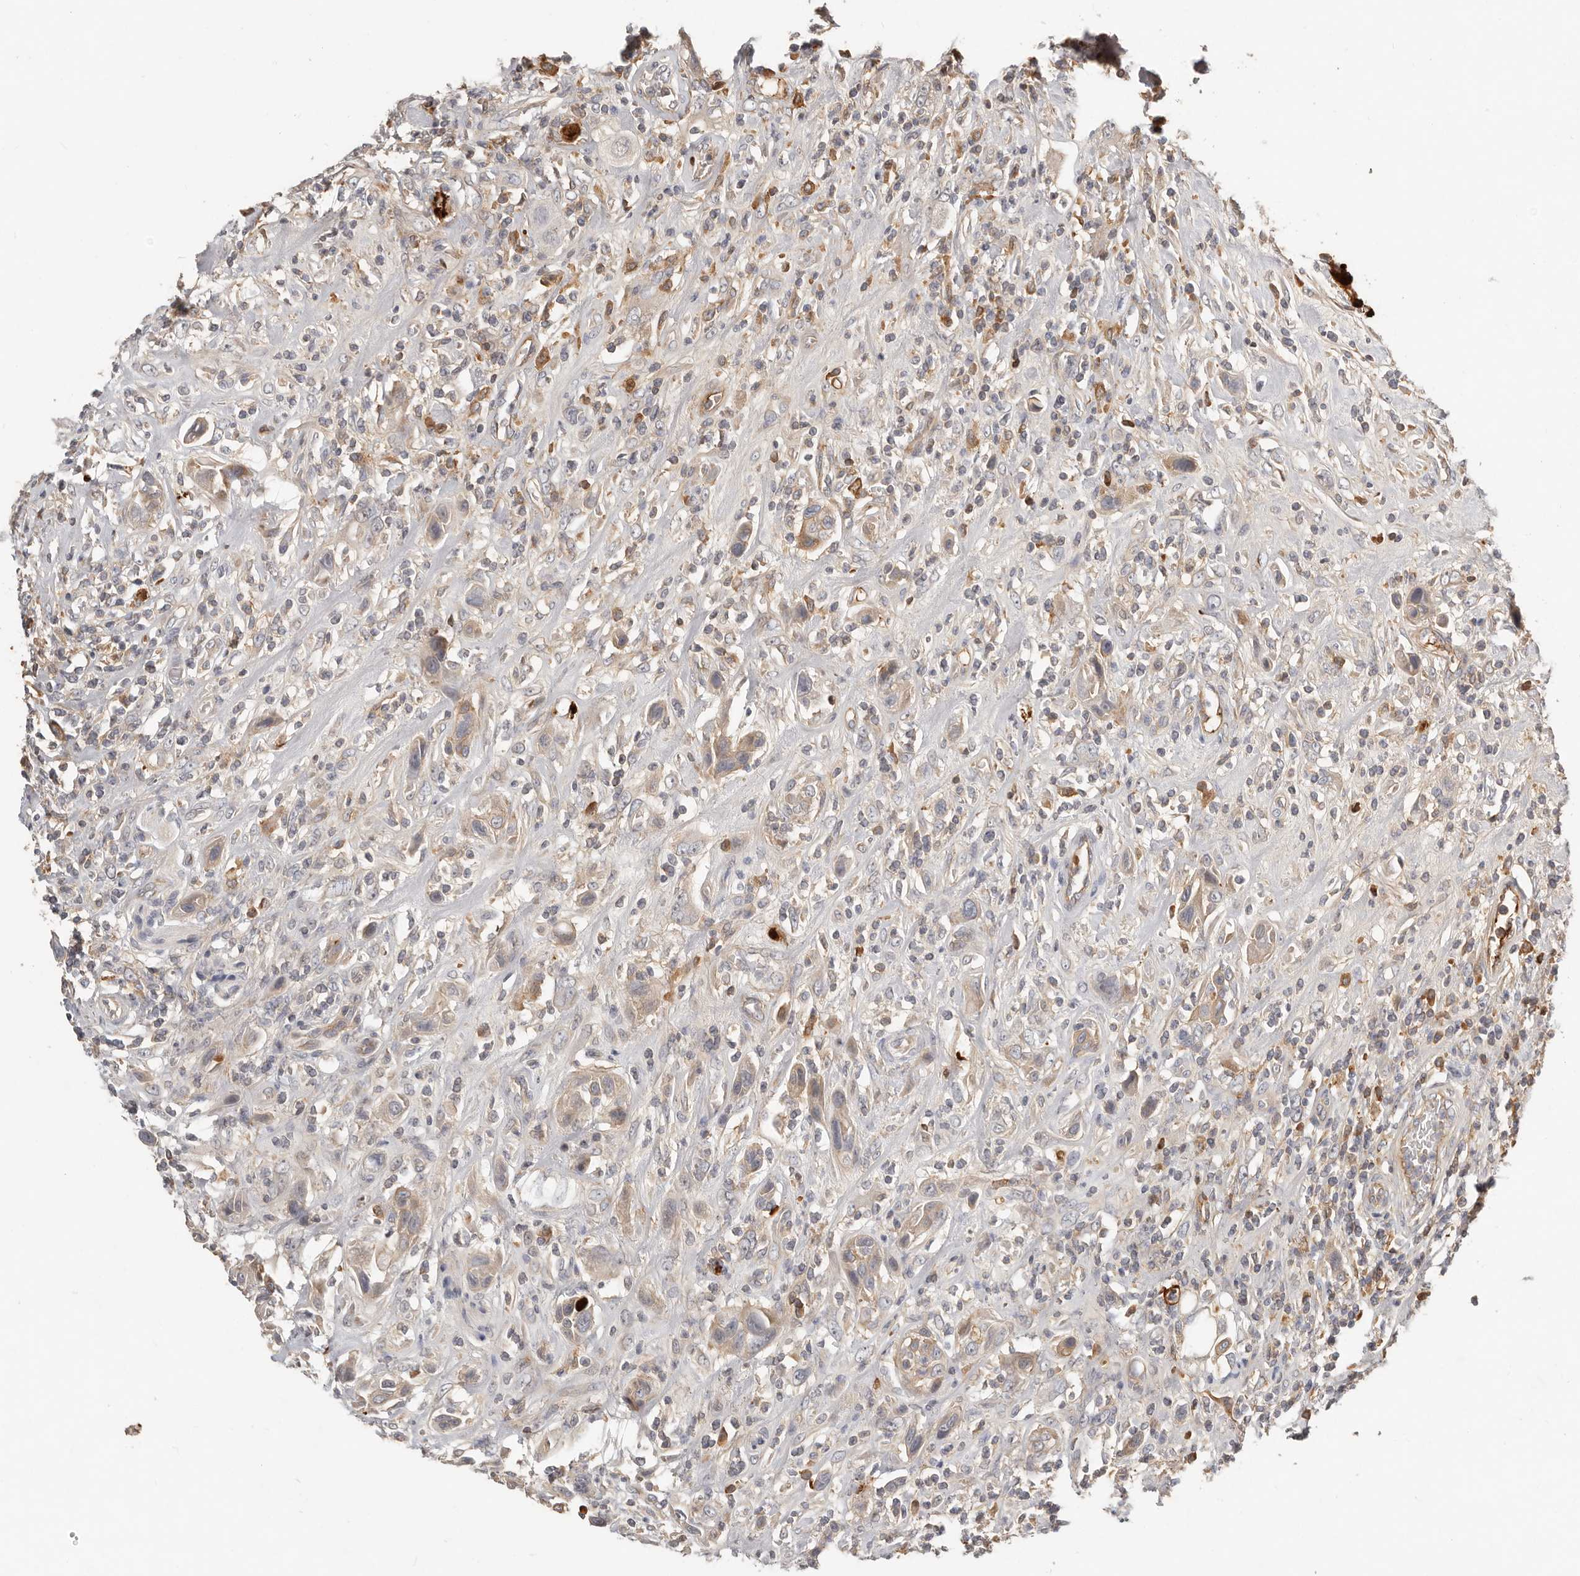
{"staining": {"intensity": "weak", "quantity": ">75%", "location": "cytoplasmic/membranous"}, "tissue": "urothelial cancer", "cell_type": "Tumor cells", "image_type": "cancer", "snomed": [{"axis": "morphology", "description": "Urothelial carcinoma, High grade"}, {"axis": "topography", "description": "Urinary bladder"}], "caption": "High-grade urothelial carcinoma stained with immunohistochemistry displays weak cytoplasmic/membranous staining in approximately >75% of tumor cells.", "gene": "MTFR2", "patient": {"sex": "male", "age": 50}}